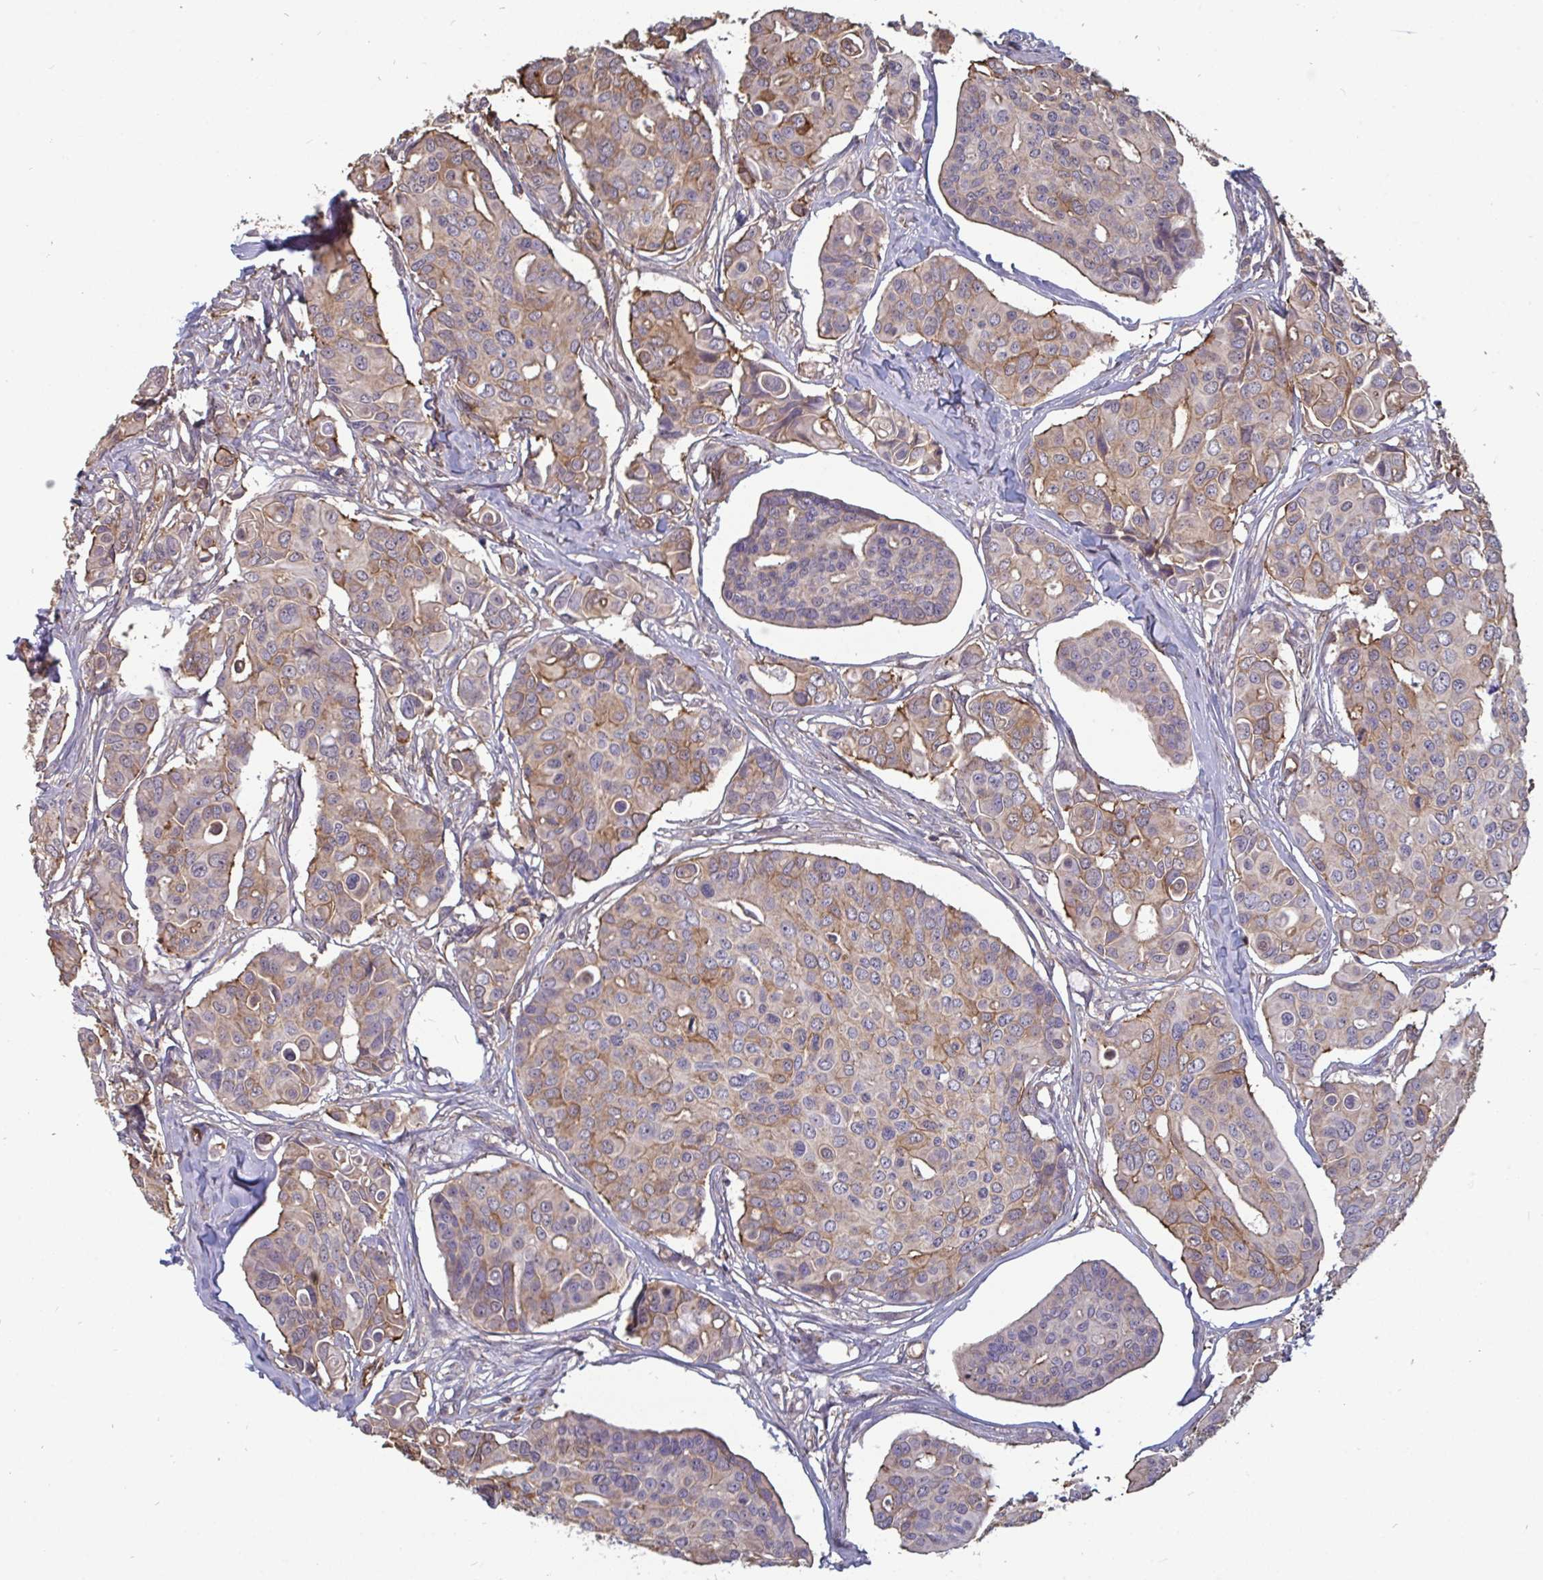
{"staining": {"intensity": "negative", "quantity": "none", "location": "none"}, "tissue": "breast cancer", "cell_type": "Tumor cells", "image_type": "cancer", "snomed": [{"axis": "morphology", "description": "Normal tissue, NOS"}, {"axis": "morphology", "description": "Duct carcinoma"}, {"axis": "topography", "description": "Skin"}, {"axis": "topography", "description": "Breast"}], "caption": "This is a image of IHC staining of breast cancer (intraductal carcinoma), which shows no positivity in tumor cells.", "gene": "ISCU", "patient": {"sex": "female", "age": 54}}